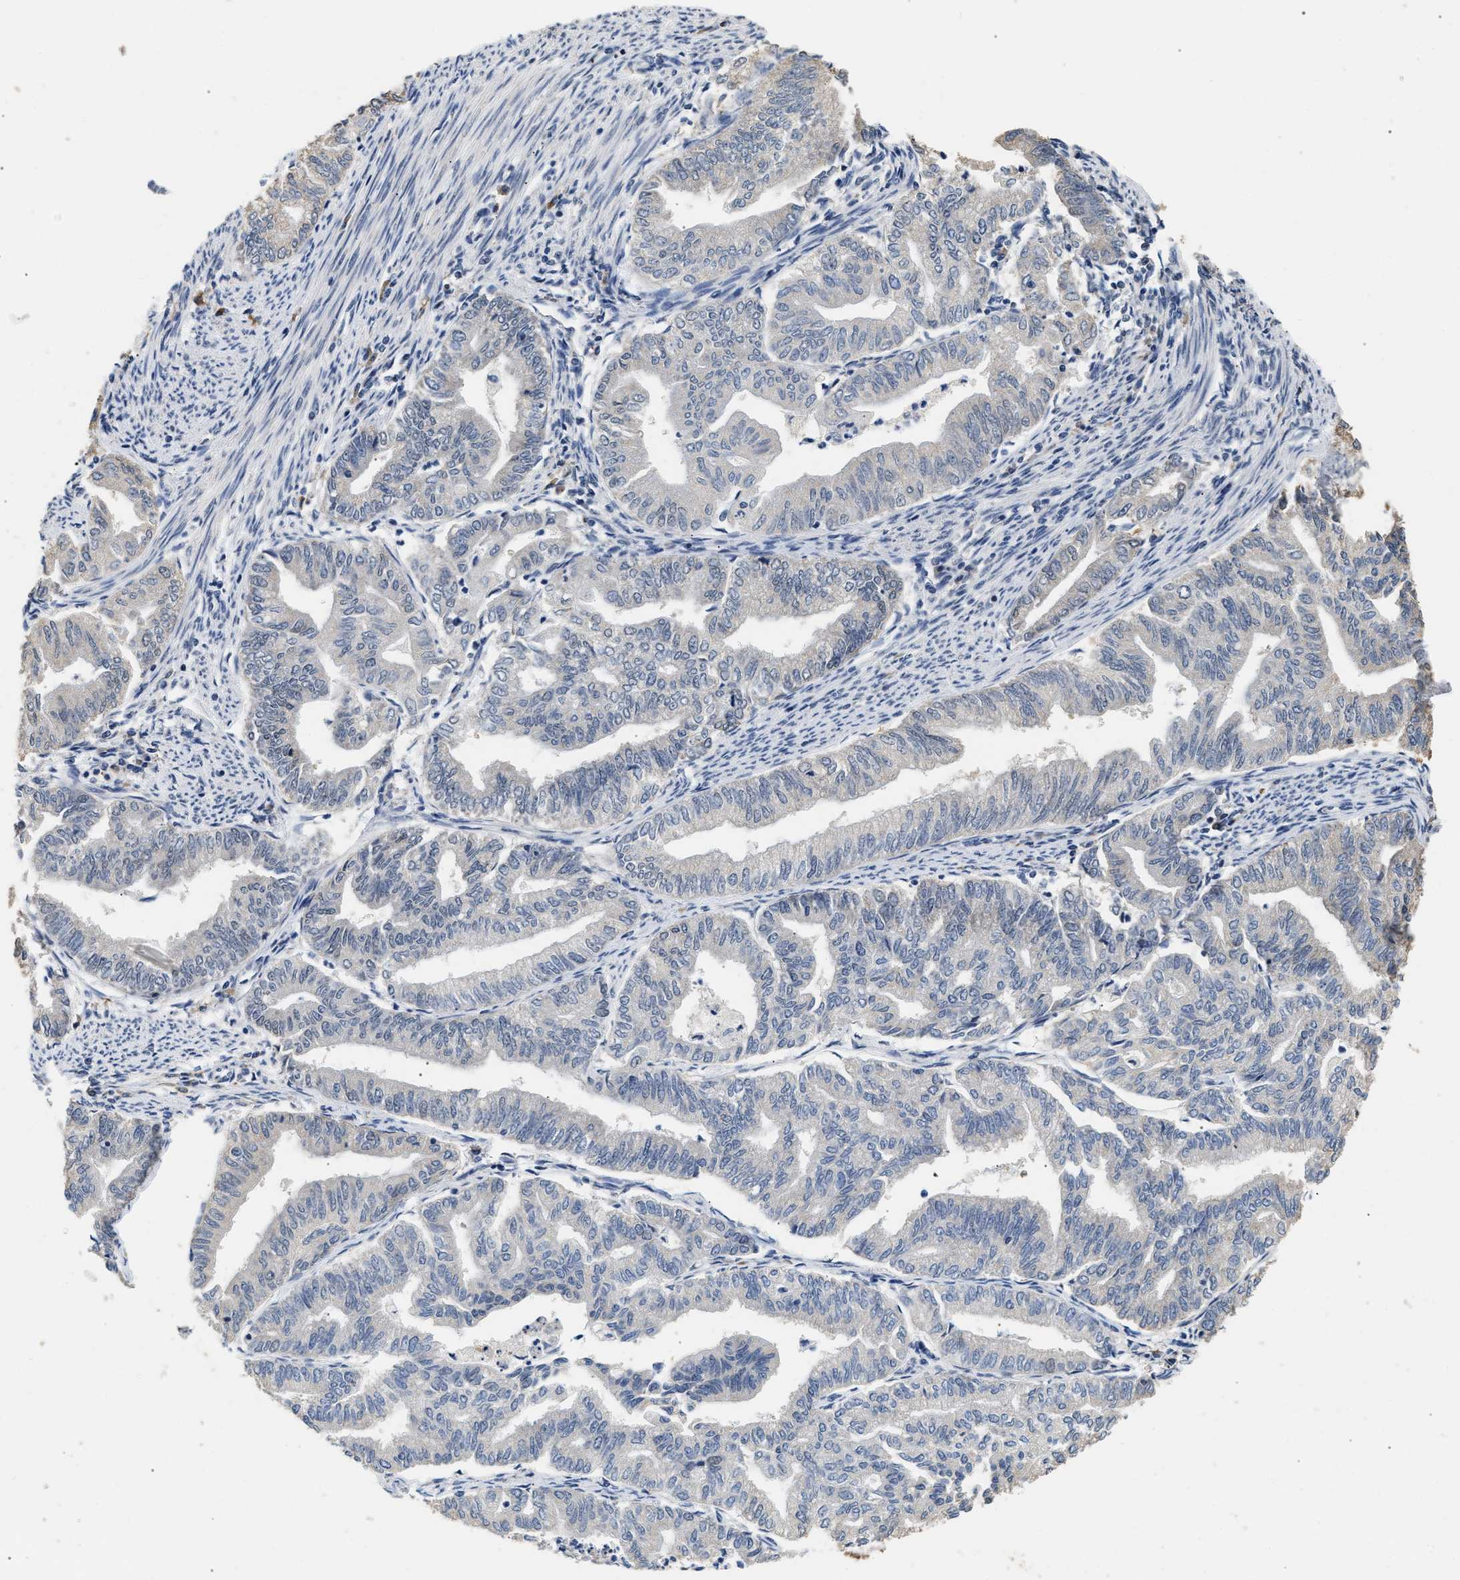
{"staining": {"intensity": "negative", "quantity": "none", "location": "none"}, "tissue": "endometrial cancer", "cell_type": "Tumor cells", "image_type": "cancer", "snomed": [{"axis": "morphology", "description": "Adenocarcinoma, NOS"}, {"axis": "topography", "description": "Endometrium"}], "caption": "IHC micrograph of endometrial cancer (adenocarcinoma) stained for a protein (brown), which displays no positivity in tumor cells.", "gene": "THOC1", "patient": {"sex": "female", "age": 79}}